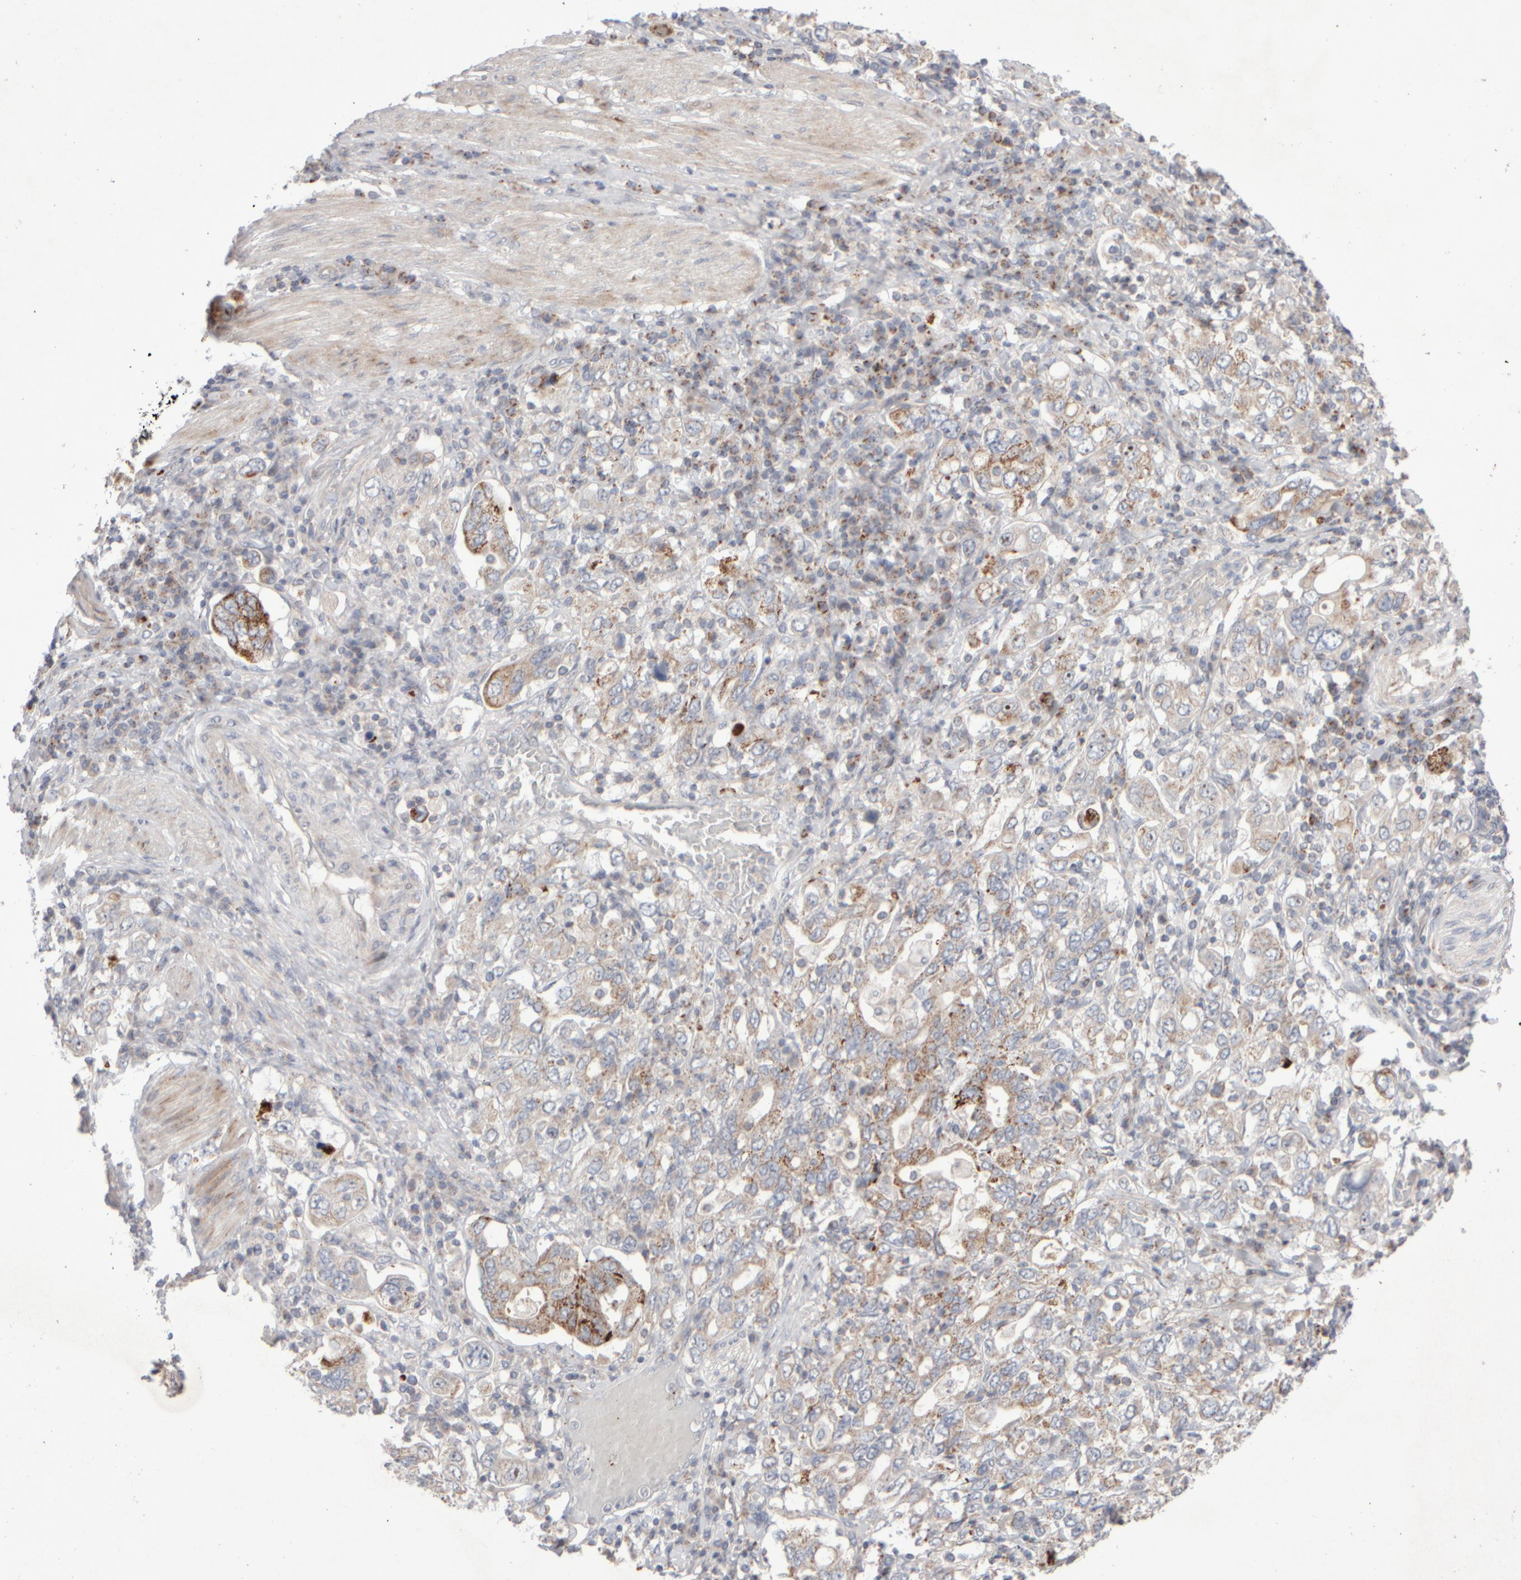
{"staining": {"intensity": "moderate", "quantity": "25%-75%", "location": "cytoplasmic/membranous"}, "tissue": "stomach cancer", "cell_type": "Tumor cells", "image_type": "cancer", "snomed": [{"axis": "morphology", "description": "Adenocarcinoma, NOS"}, {"axis": "topography", "description": "Stomach, upper"}], "caption": "Brown immunohistochemical staining in stomach adenocarcinoma reveals moderate cytoplasmic/membranous expression in approximately 25%-75% of tumor cells.", "gene": "CHADL", "patient": {"sex": "male", "age": 62}}